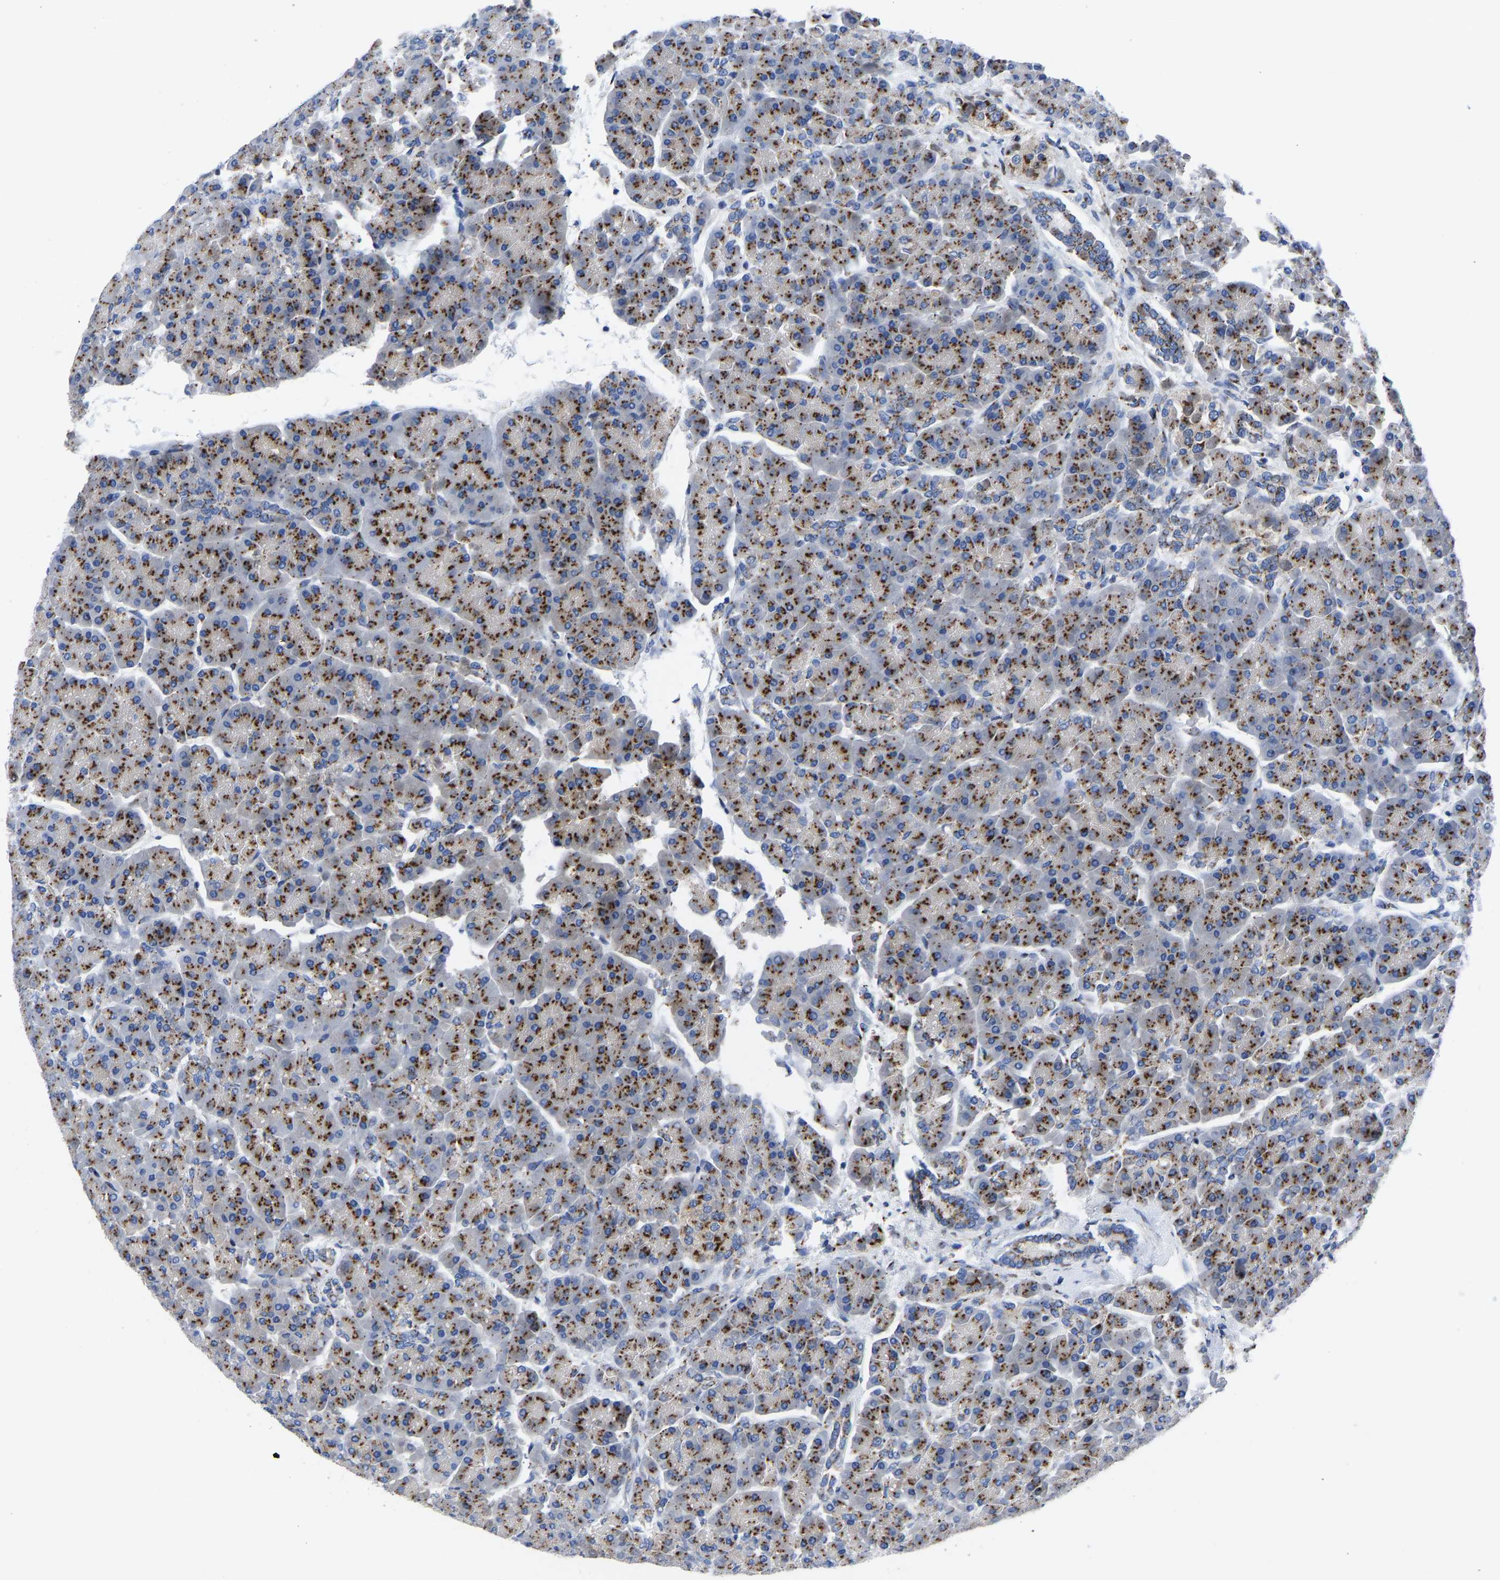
{"staining": {"intensity": "strong", "quantity": ">75%", "location": "cytoplasmic/membranous"}, "tissue": "pancreas", "cell_type": "Exocrine glandular cells", "image_type": "normal", "snomed": [{"axis": "morphology", "description": "Normal tissue, NOS"}, {"axis": "topography", "description": "Pancreas"}], "caption": "Immunohistochemical staining of benign pancreas shows high levels of strong cytoplasmic/membranous expression in about >75% of exocrine glandular cells.", "gene": "TMEM87A", "patient": {"sex": "female", "age": 70}}